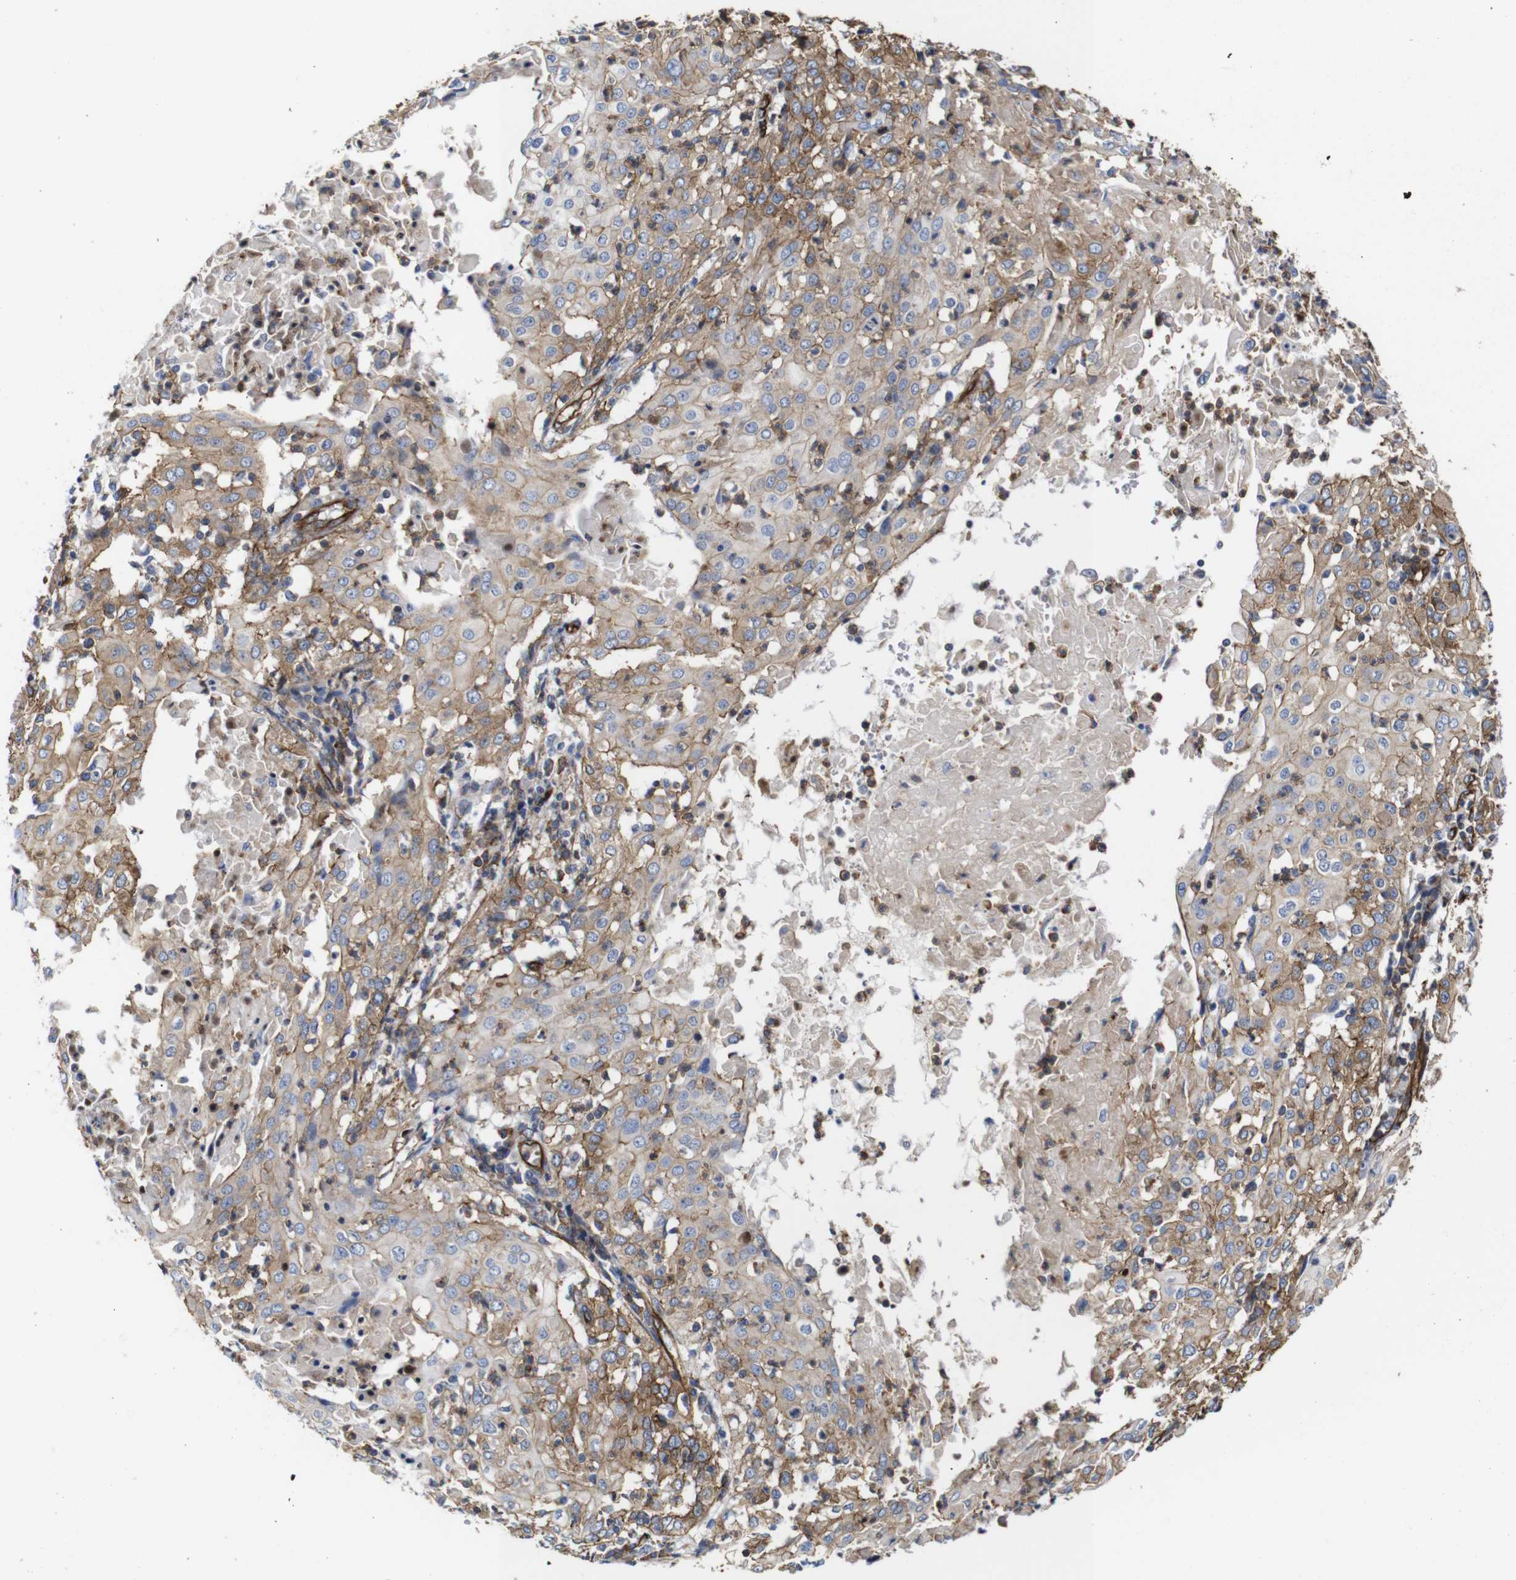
{"staining": {"intensity": "moderate", "quantity": "25%-75%", "location": "cytoplasmic/membranous"}, "tissue": "cervical cancer", "cell_type": "Tumor cells", "image_type": "cancer", "snomed": [{"axis": "morphology", "description": "Squamous cell carcinoma, NOS"}, {"axis": "topography", "description": "Cervix"}], "caption": "Human cervical cancer stained for a protein (brown) reveals moderate cytoplasmic/membranous positive positivity in about 25%-75% of tumor cells.", "gene": "SPTBN1", "patient": {"sex": "female", "age": 39}}